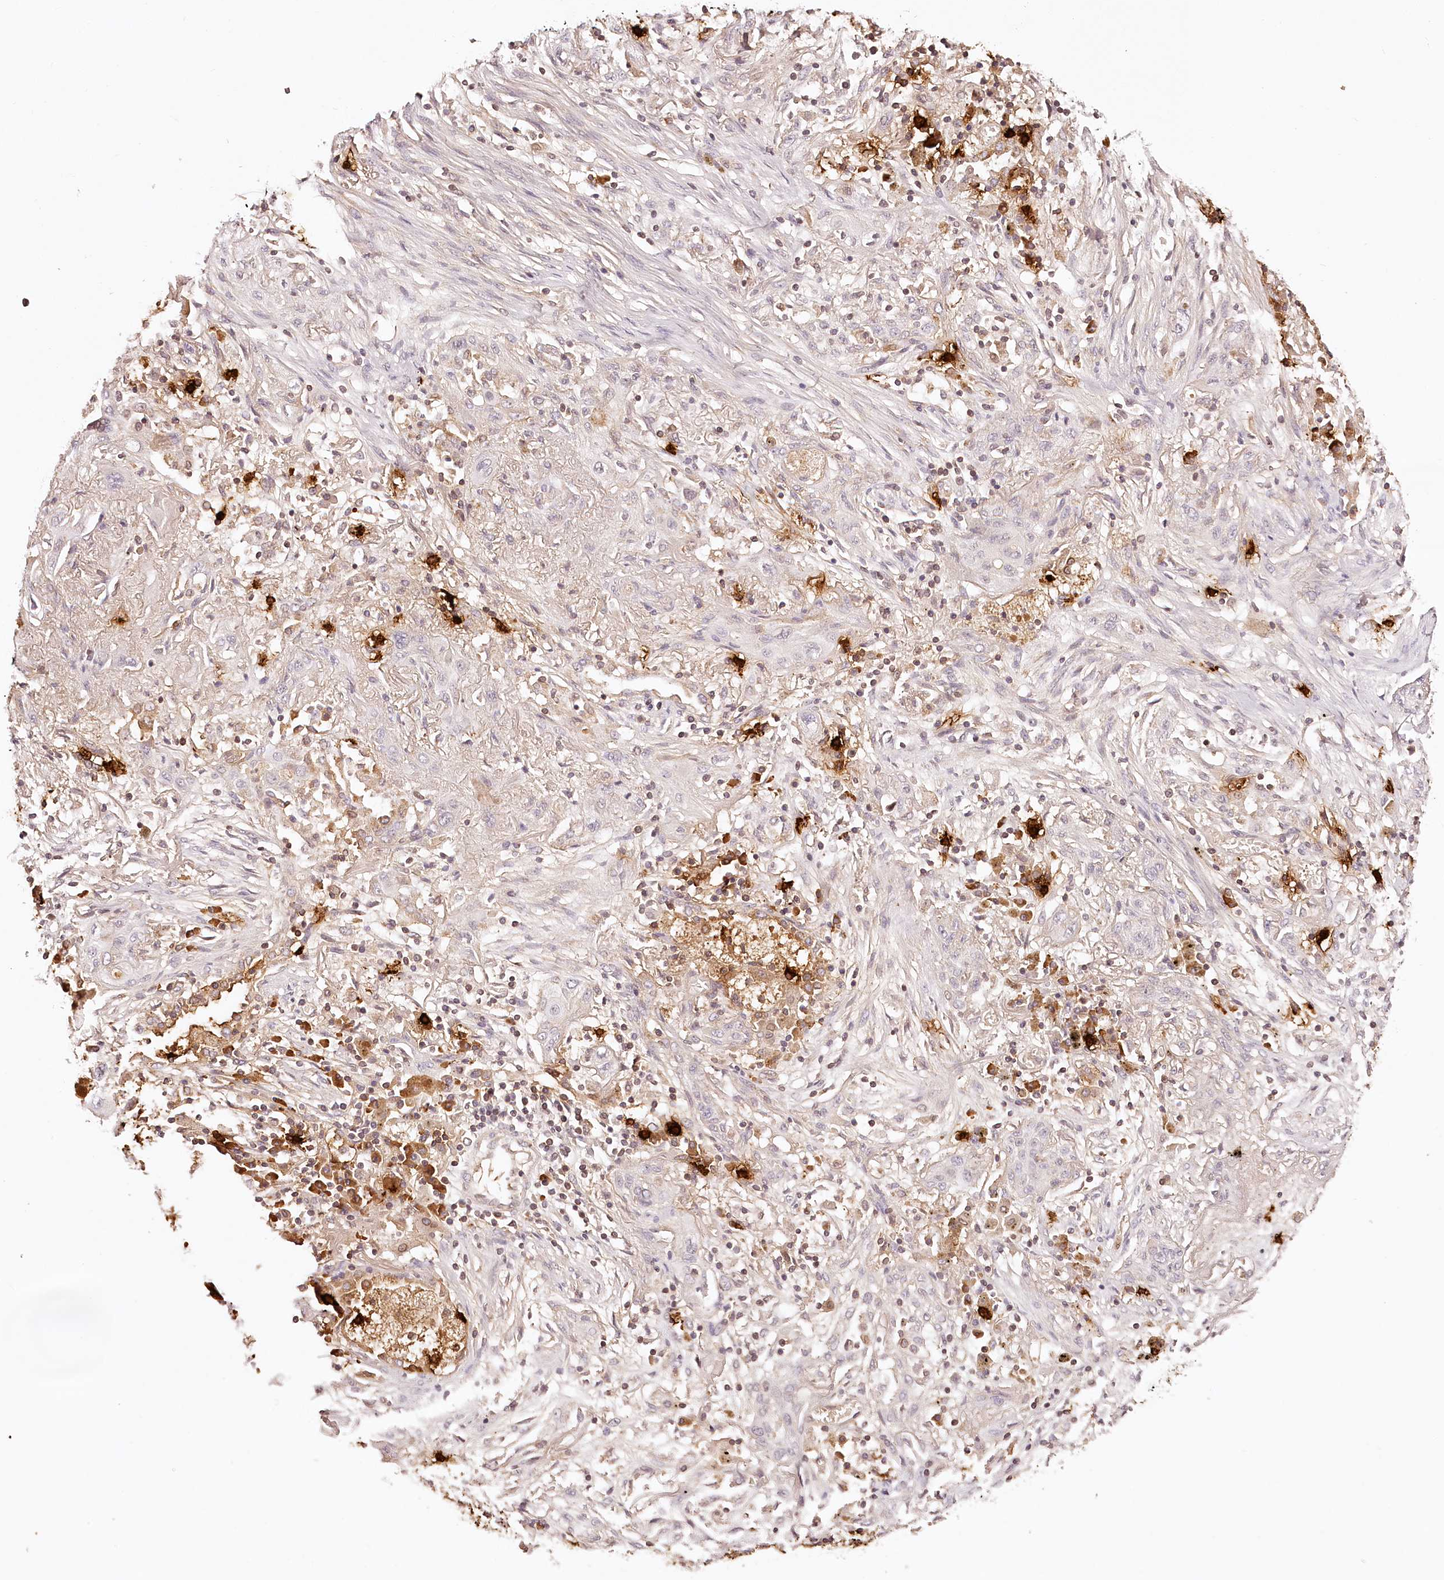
{"staining": {"intensity": "negative", "quantity": "none", "location": "none"}, "tissue": "lung cancer", "cell_type": "Tumor cells", "image_type": "cancer", "snomed": [{"axis": "morphology", "description": "Squamous cell carcinoma, NOS"}, {"axis": "topography", "description": "Lung"}], "caption": "Squamous cell carcinoma (lung) was stained to show a protein in brown. There is no significant staining in tumor cells. The staining is performed using DAB brown chromogen with nuclei counter-stained in using hematoxylin.", "gene": "SYNGR1", "patient": {"sex": "female", "age": 47}}